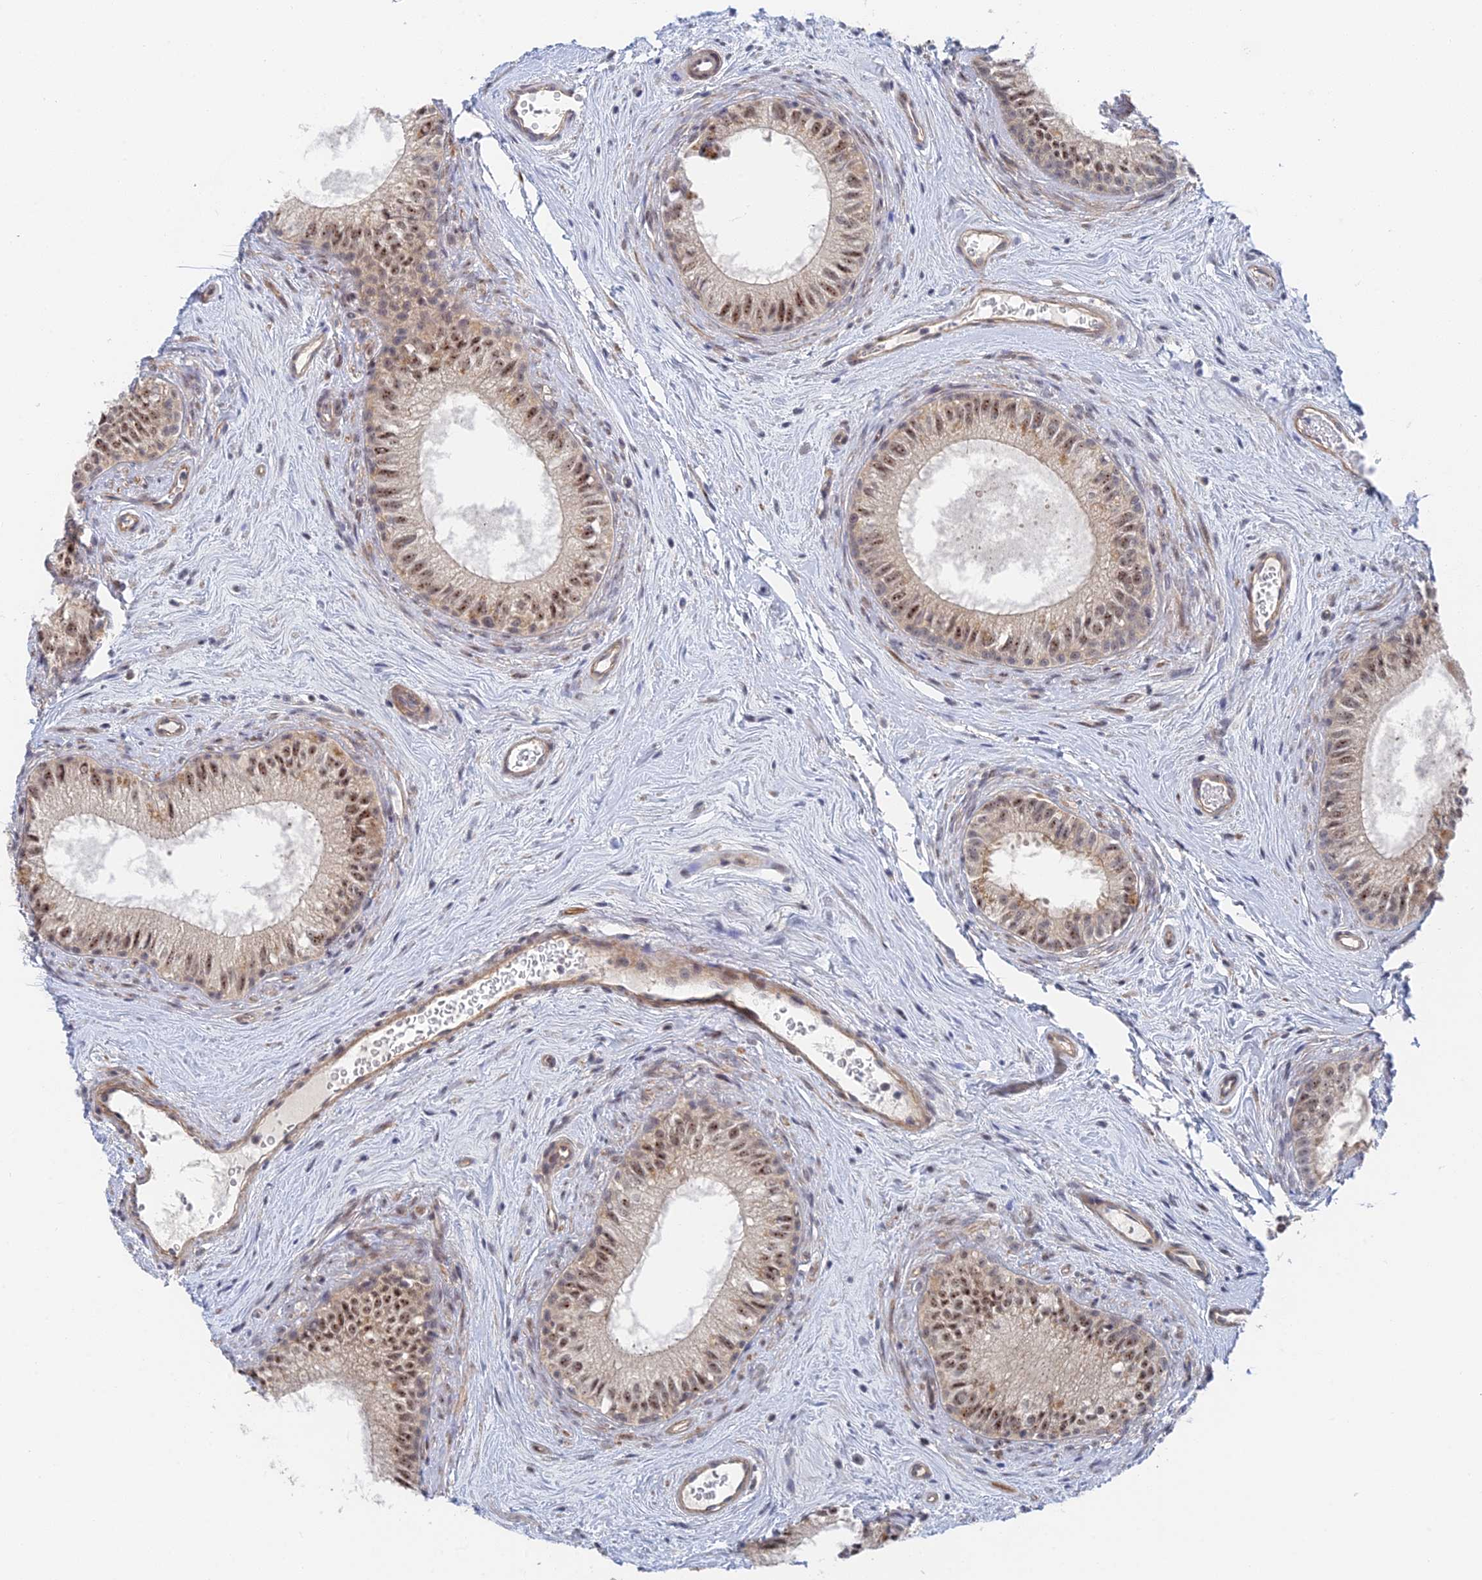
{"staining": {"intensity": "moderate", "quantity": ">75%", "location": "nuclear"}, "tissue": "epididymis", "cell_type": "Glandular cells", "image_type": "normal", "snomed": [{"axis": "morphology", "description": "Normal tissue, NOS"}, {"axis": "topography", "description": "Epididymis"}], "caption": "Unremarkable epididymis shows moderate nuclear expression in approximately >75% of glandular cells The protein of interest is shown in brown color, while the nuclei are stained blue..", "gene": "CFAP92", "patient": {"sex": "male", "age": 71}}